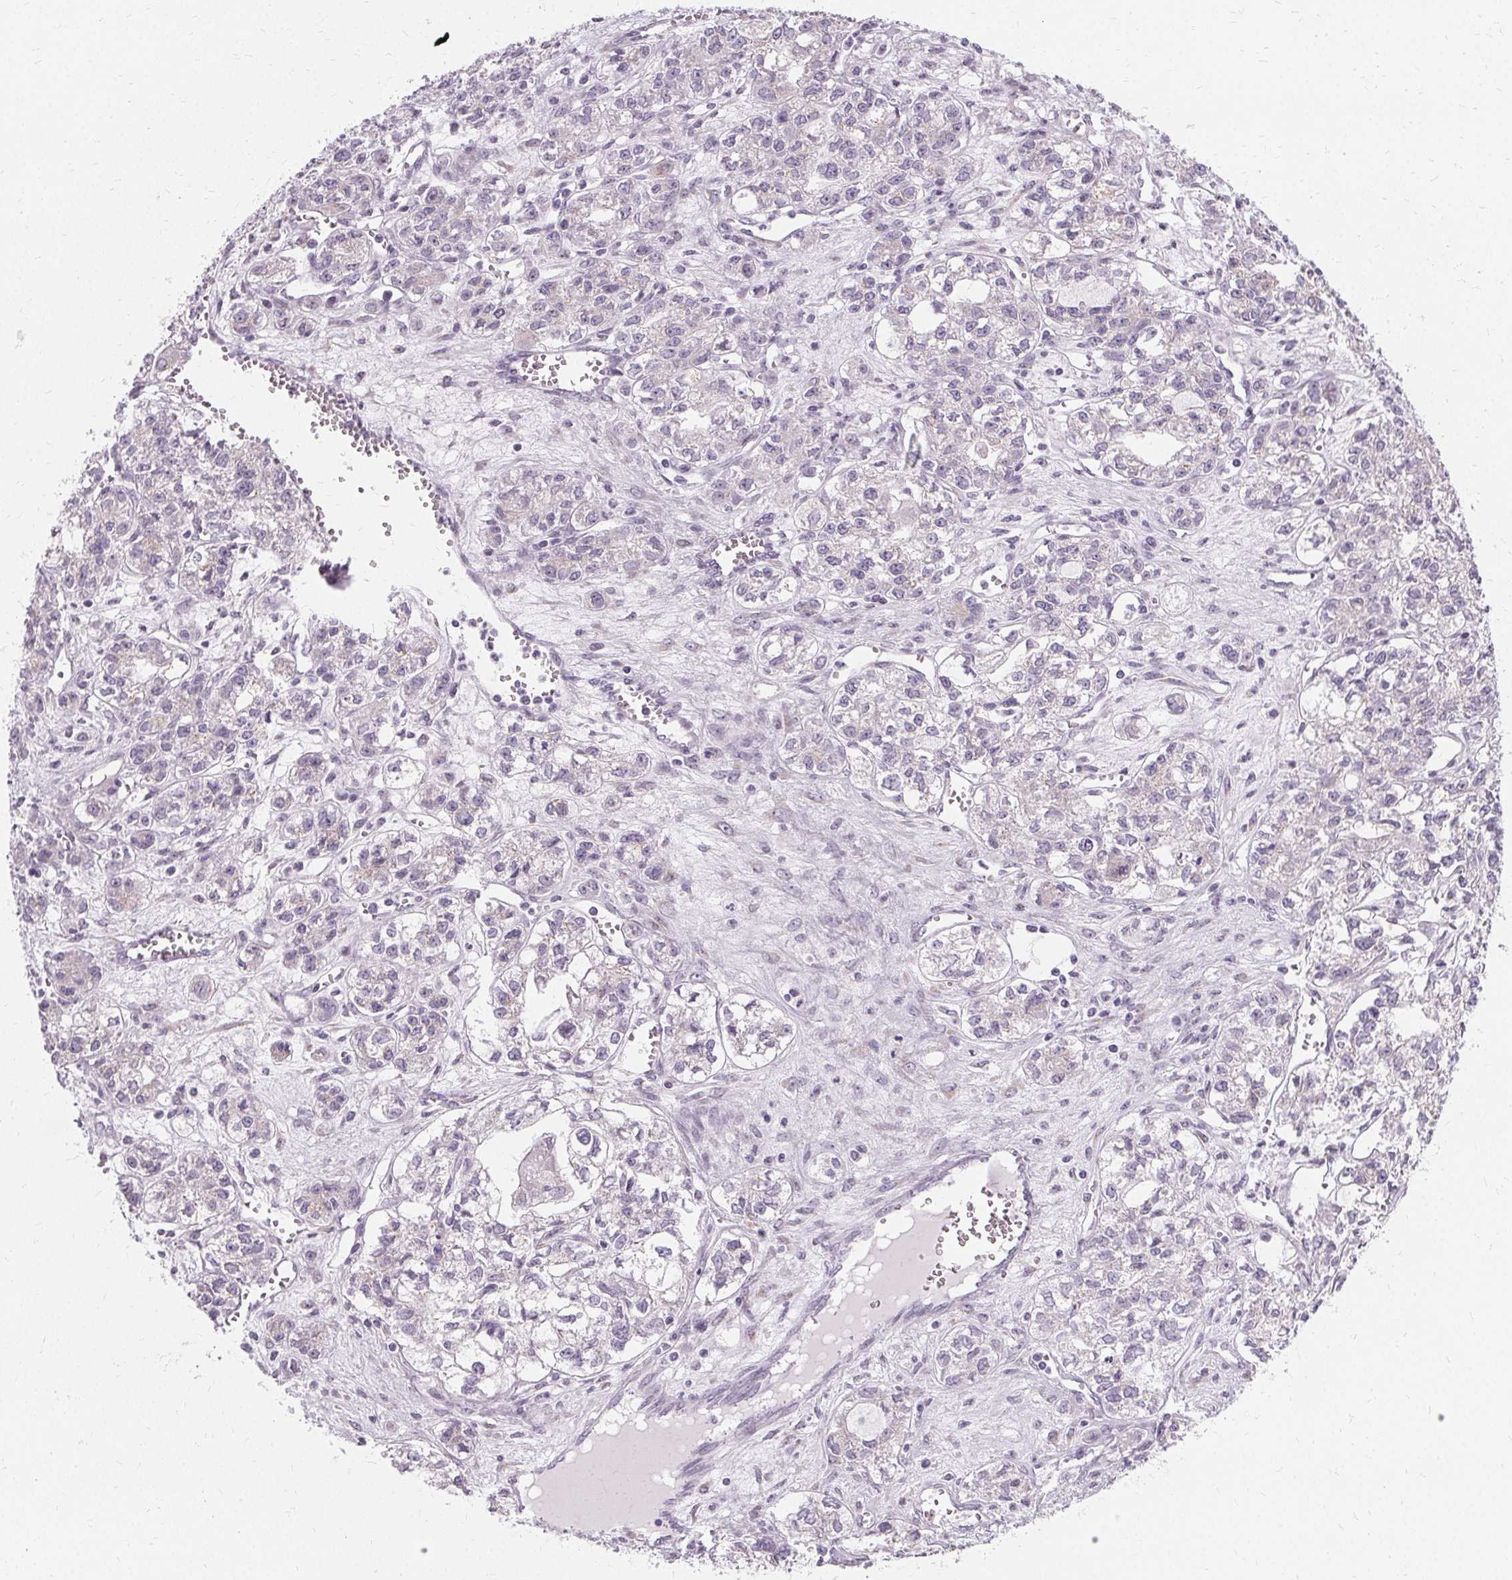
{"staining": {"intensity": "negative", "quantity": "none", "location": "none"}, "tissue": "ovarian cancer", "cell_type": "Tumor cells", "image_type": "cancer", "snomed": [{"axis": "morphology", "description": "Carcinoma, endometroid"}, {"axis": "topography", "description": "Ovary"}], "caption": "Immunohistochemistry histopathology image of neoplastic tissue: human ovarian cancer stained with DAB (3,3'-diaminobenzidine) shows no significant protein staining in tumor cells.", "gene": "FCRL3", "patient": {"sex": "female", "age": 64}}